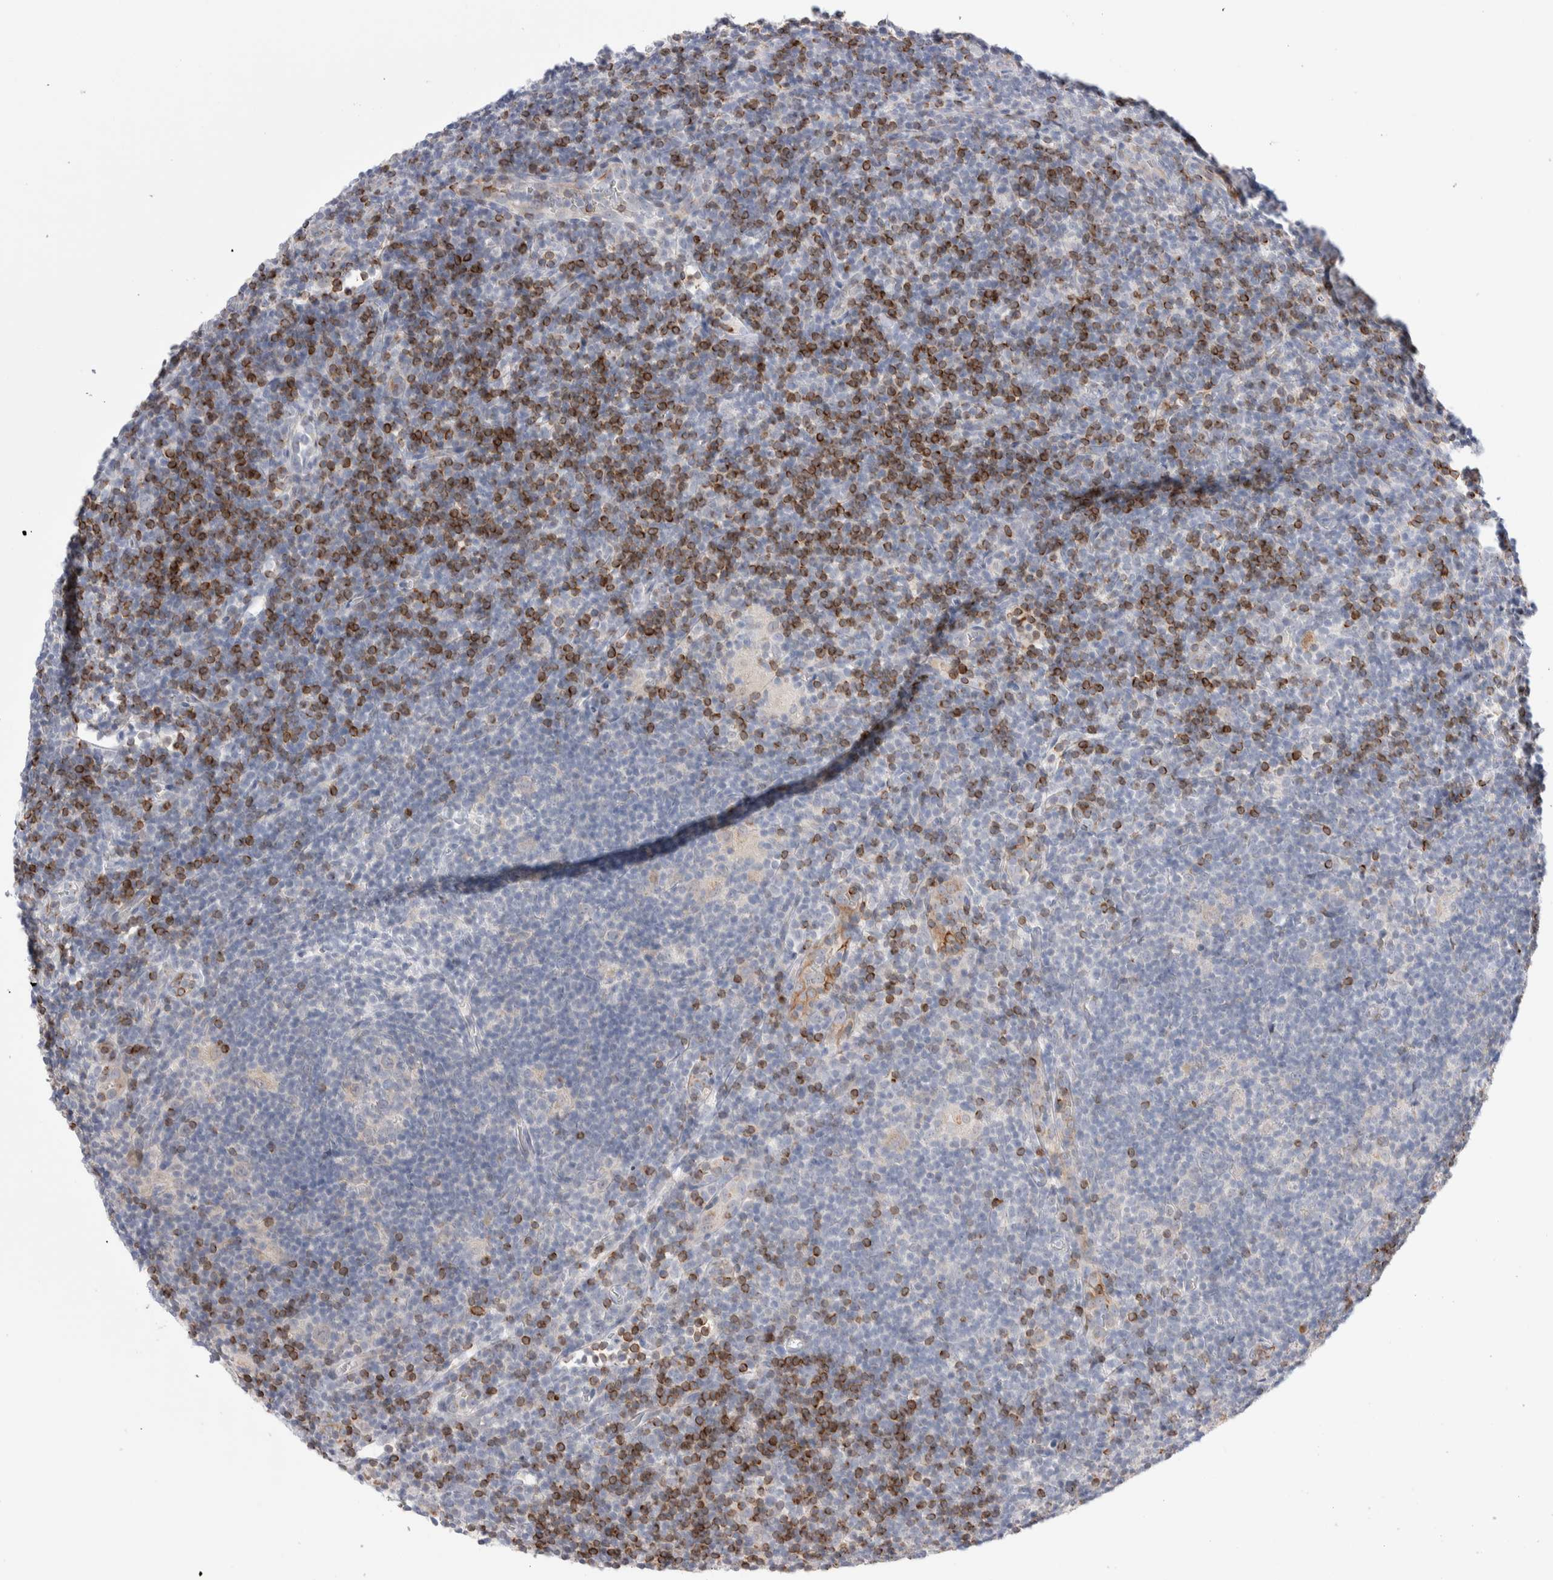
{"staining": {"intensity": "negative", "quantity": "none", "location": "none"}, "tissue": "lymphoma", "cell_type": "Tumor cells", "image_type": "cancer", "snomed": [{"axis": "morphology", "description": "Hodgkin's disease, NOS"}, {"axis": "topography", "description": "Lymph node"}], "caption": "The micrograph displays no staining of tumor cells in lymphoma. (DAB immunohistochemistry visualized using brightfield microscopy, high magnification).", "gene": "C1orf112", "patient": {"sex": "female", "age": 57}}